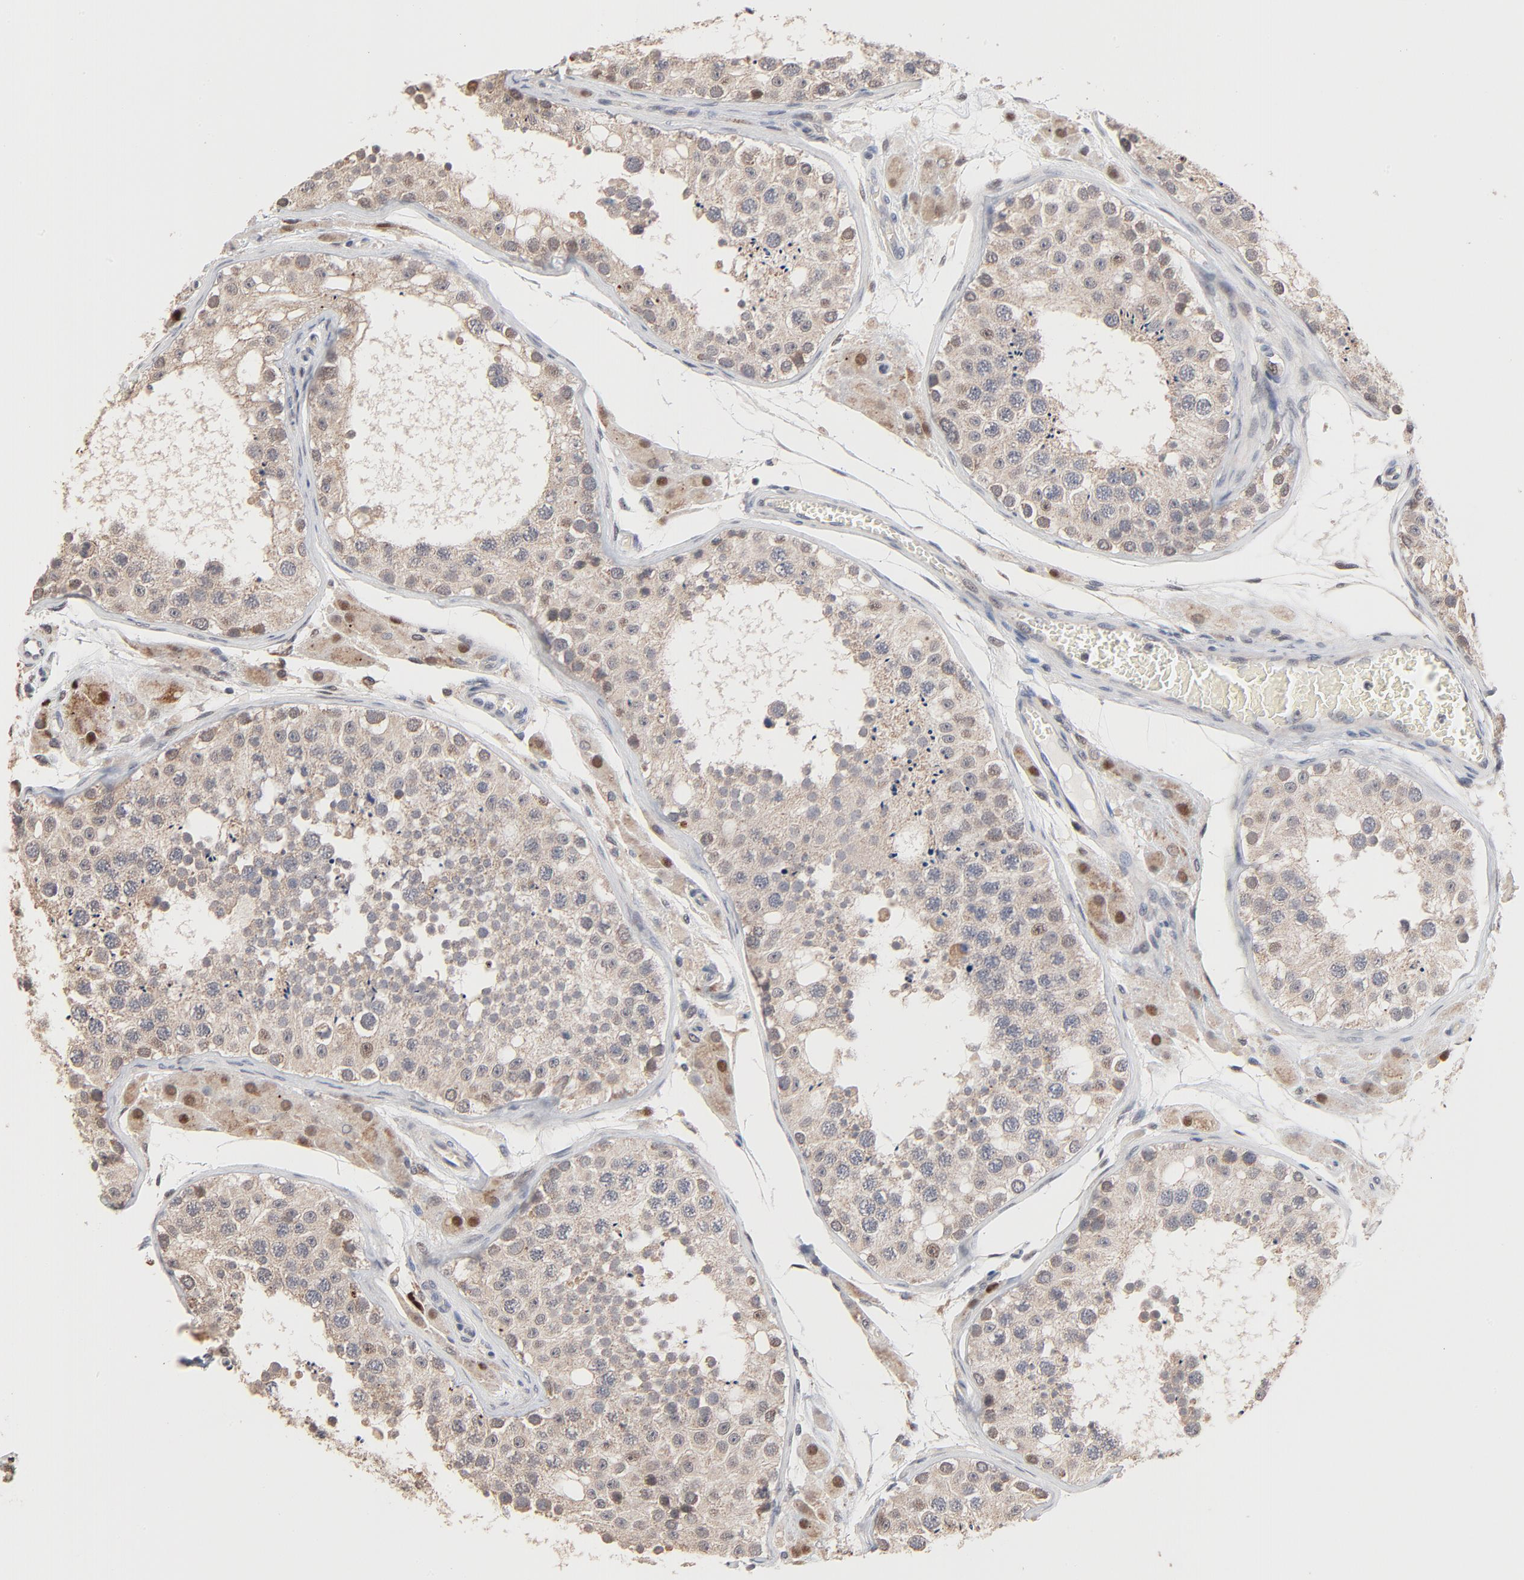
{"staining": {"intensity": "moderate", "quantity": ">75%", "location": "cytoplasmic/membranous"}, "tissue": "testis", "cell_type": "Cells in seminiferous ducts", "image_type": "normal", "snomed": [{"axis": "morphology", "description": "Normal tissue, NOS"}, {"axis": "topography", "description": "Testis"}], "caption": "Protein expression analysis of benign testis shows moderate cytoplasmic/membranous staining in approximately >75% of cells in seminiferous ducts. The staining is performed using DAB (3,3'-diaminobenzidine) brown chromogen to label protein expression. The nuclei are counter-stained blue using hematoxylin.", "gene": "MSL2", "patient": {"sex": "male", "age": 26}}